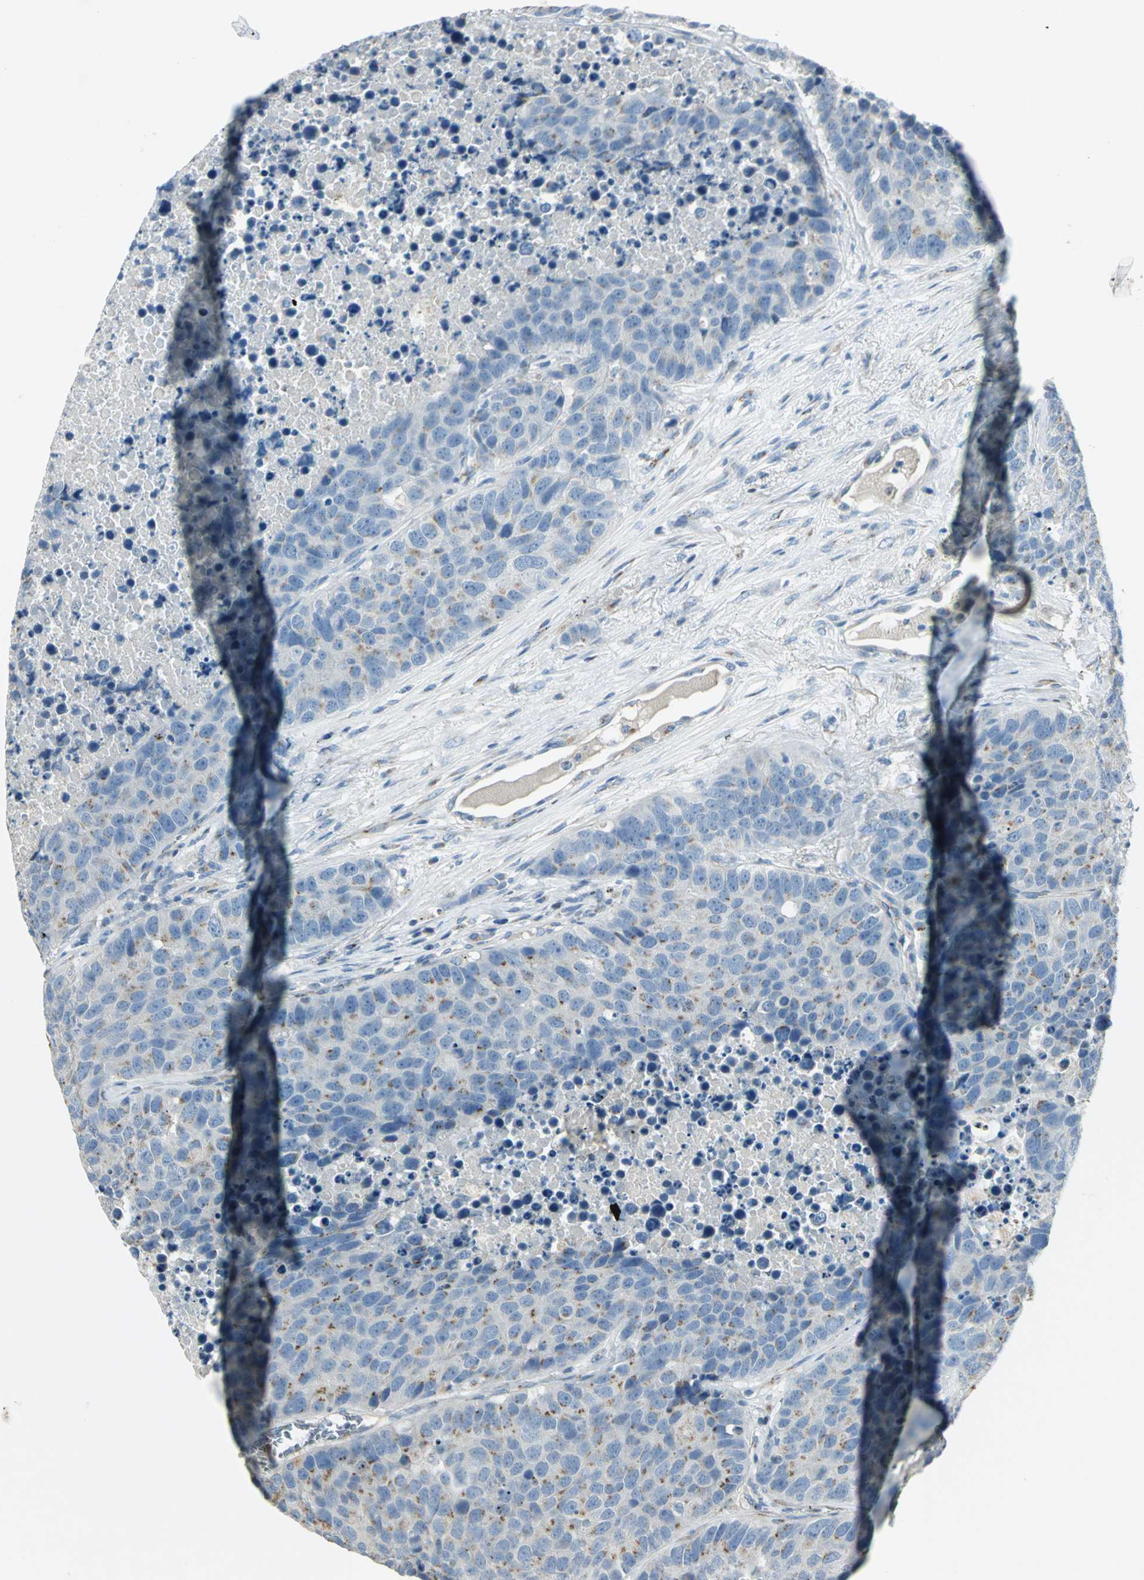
{"staining": {"intensity": "moderate", "quantity": "25%-75%", "location": "cytoplasmic/membranous"}, "tissue": "carcinoid", "cell_type": "Tumor cells", "image_type": "cancer", "snomed": [{"axis": "morphology", "description": "Carcinoid, malignant, NOS"}, {"axis": "topography", "description": "Lung"}], "caption": "Immunohistochemistry (IHC) staining of carcinoid (malignant), which demonstrates medium levels of moderate cytoplasmic/membranous expression in approximately 25%-75% of tumor cells indicating moderate cytoplasmic/membranous protein positivity. The staining was performed using DAB (brown) for protein detection and nuclei were counterstained in hematoxylin (blue).", "gene": "TM9SF2", "patient": {"sex": "male", "age": 60}}